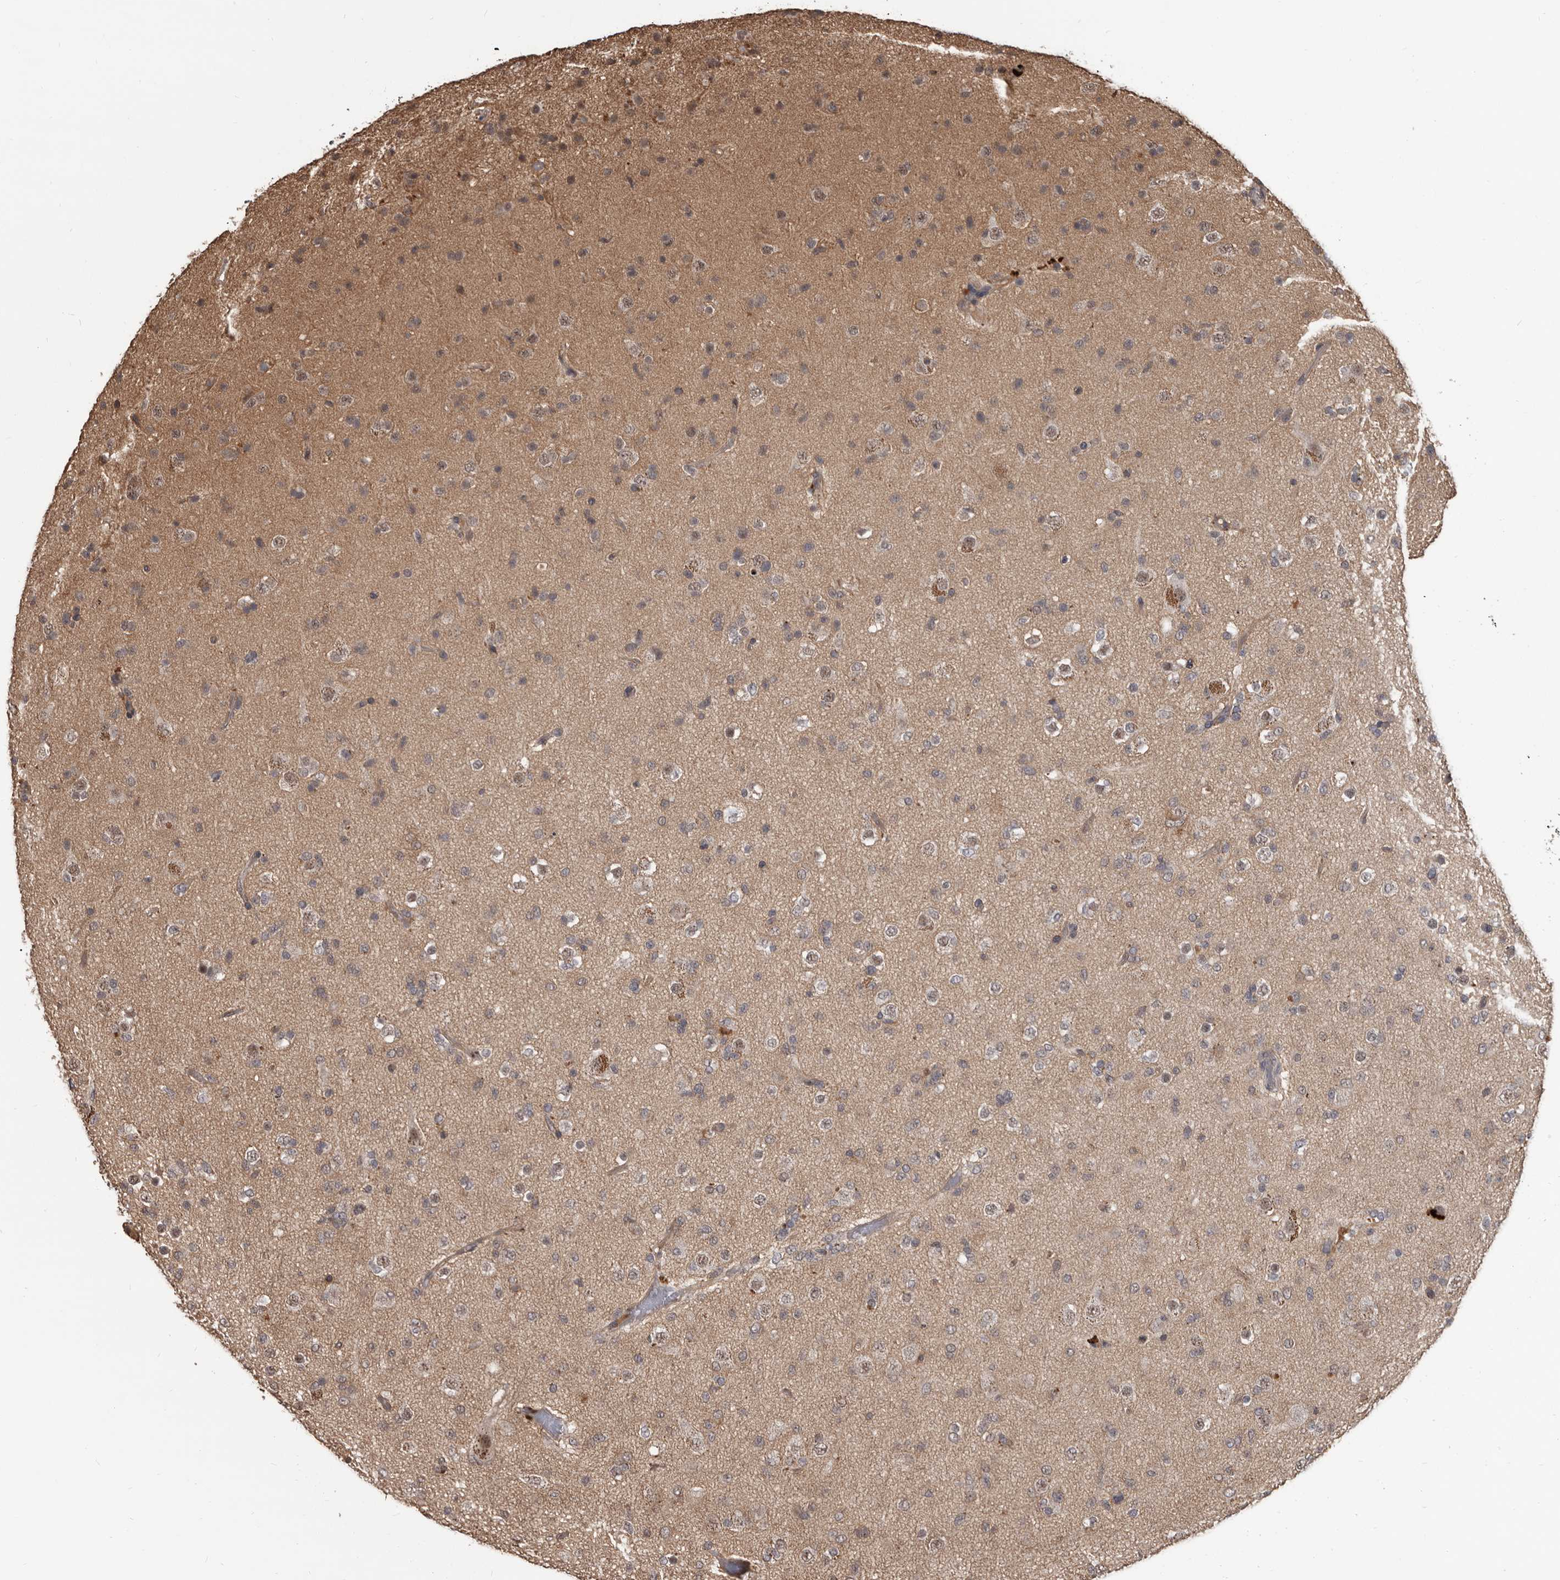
{"staining": {"intensity": "negative", "quantity": "none", "location": "none"}, "tissue": "glioma", "cell_type": "Tumor cells", "image_type": "cancer", "snomed": [{"axis": "morphology", "description": "Glioma, malignant, Low grade"}, {"axis": "topography", "description": "Brain"}], "caption": "A photomicrograph of human glioma is negative for staining in tumor cells.", "gene": "AHR", "patient": {"sex": "male", "age": 65}}